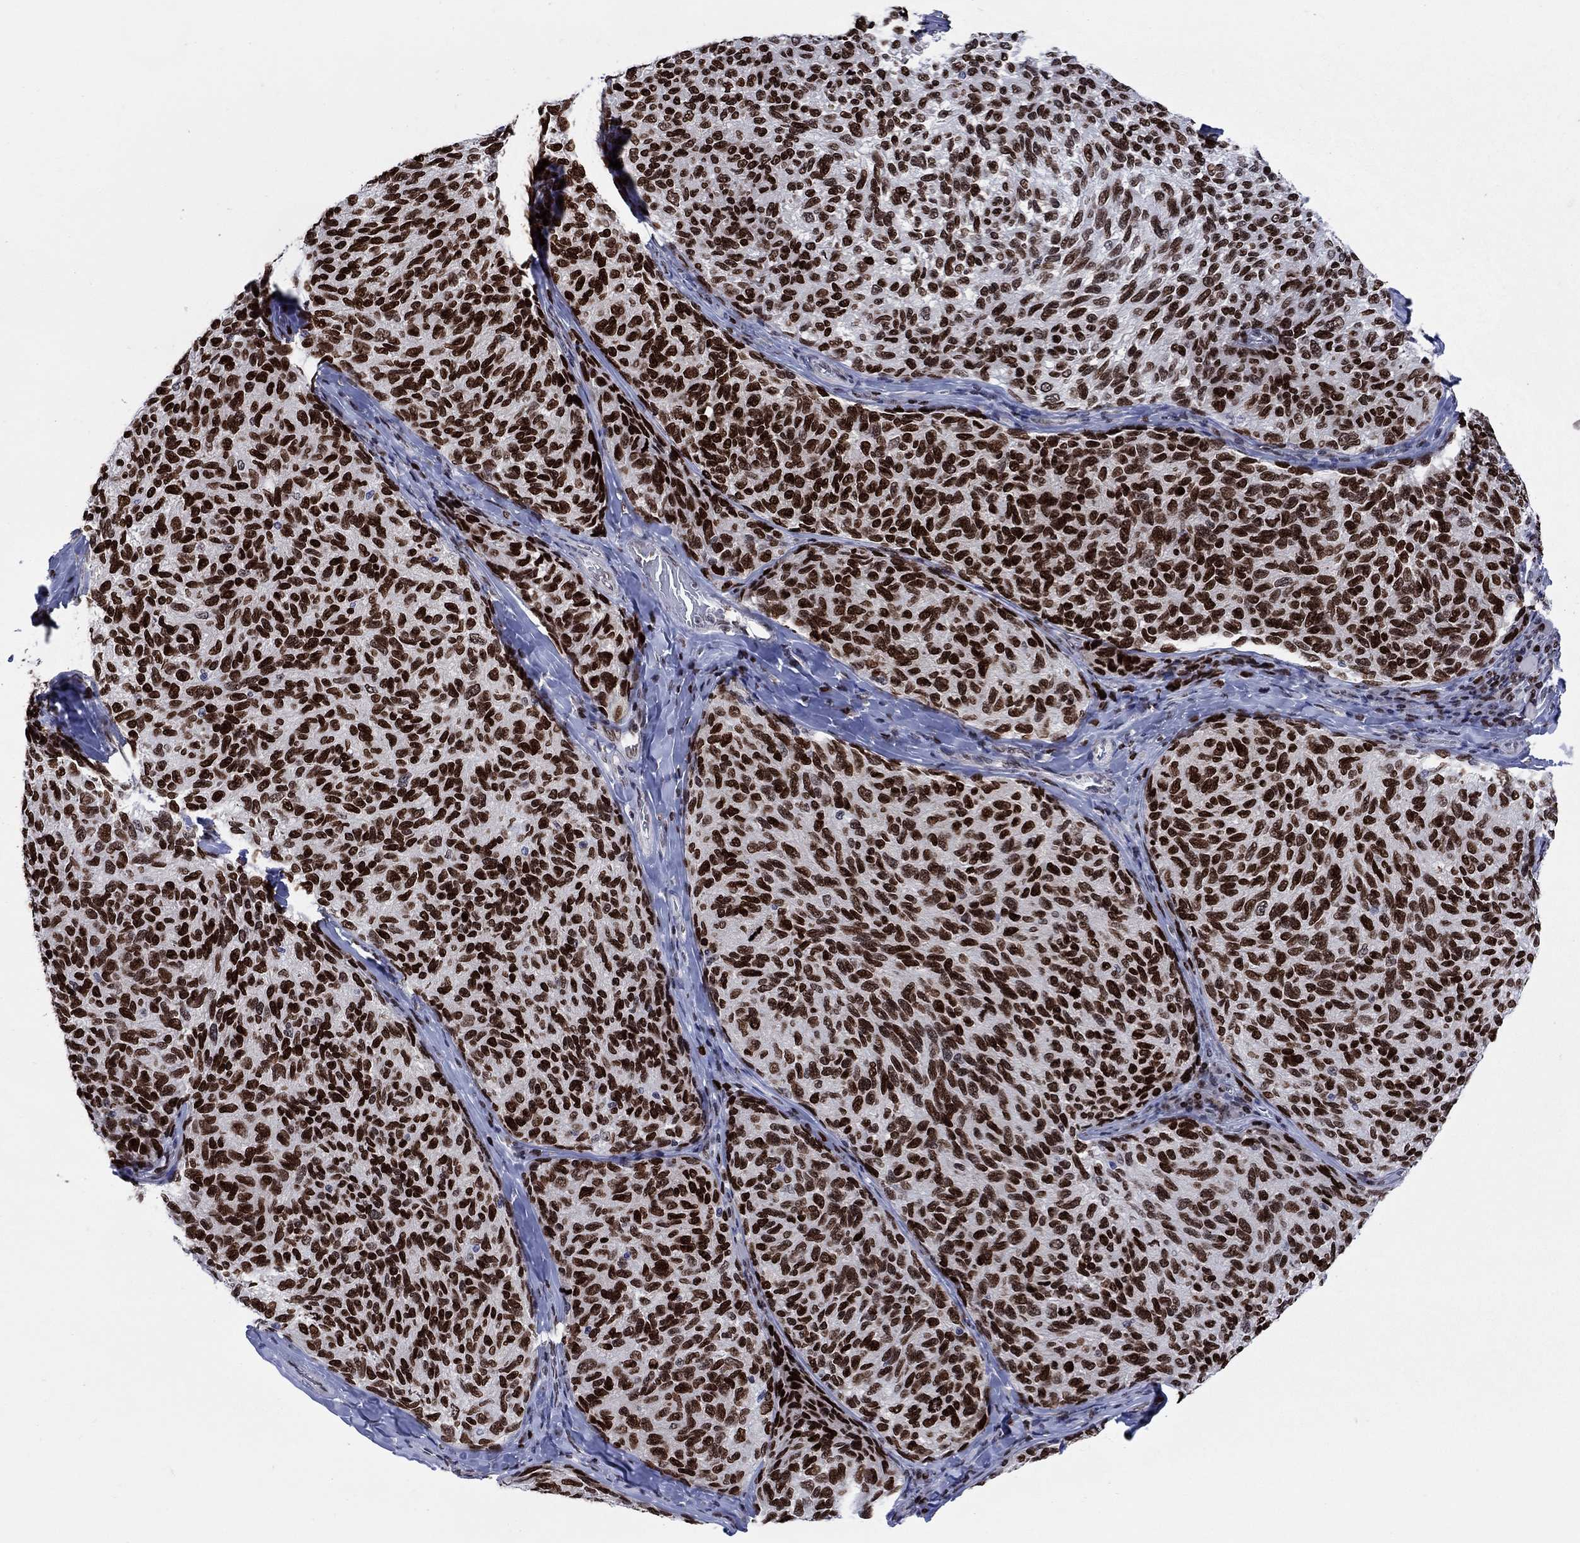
{"staining": {"intensity": "strong", "quantity": ">75%", "location": "nuclear"}, "tissue": "melanoma", "cell_type": "Tumor cells", "image_type": "cancer", "snomed": [{"axis": "morphology", "description": "Malignant melanoma, NOS"}, {"axis": "topography", "description": "Skin"}], "caption": "Strong nuclear staining for a protein is identified in about >75% of tumor cells of melanoma using IHC.", "gene": "HMGA1", "patient": {"sex": "female", "age": 73}}